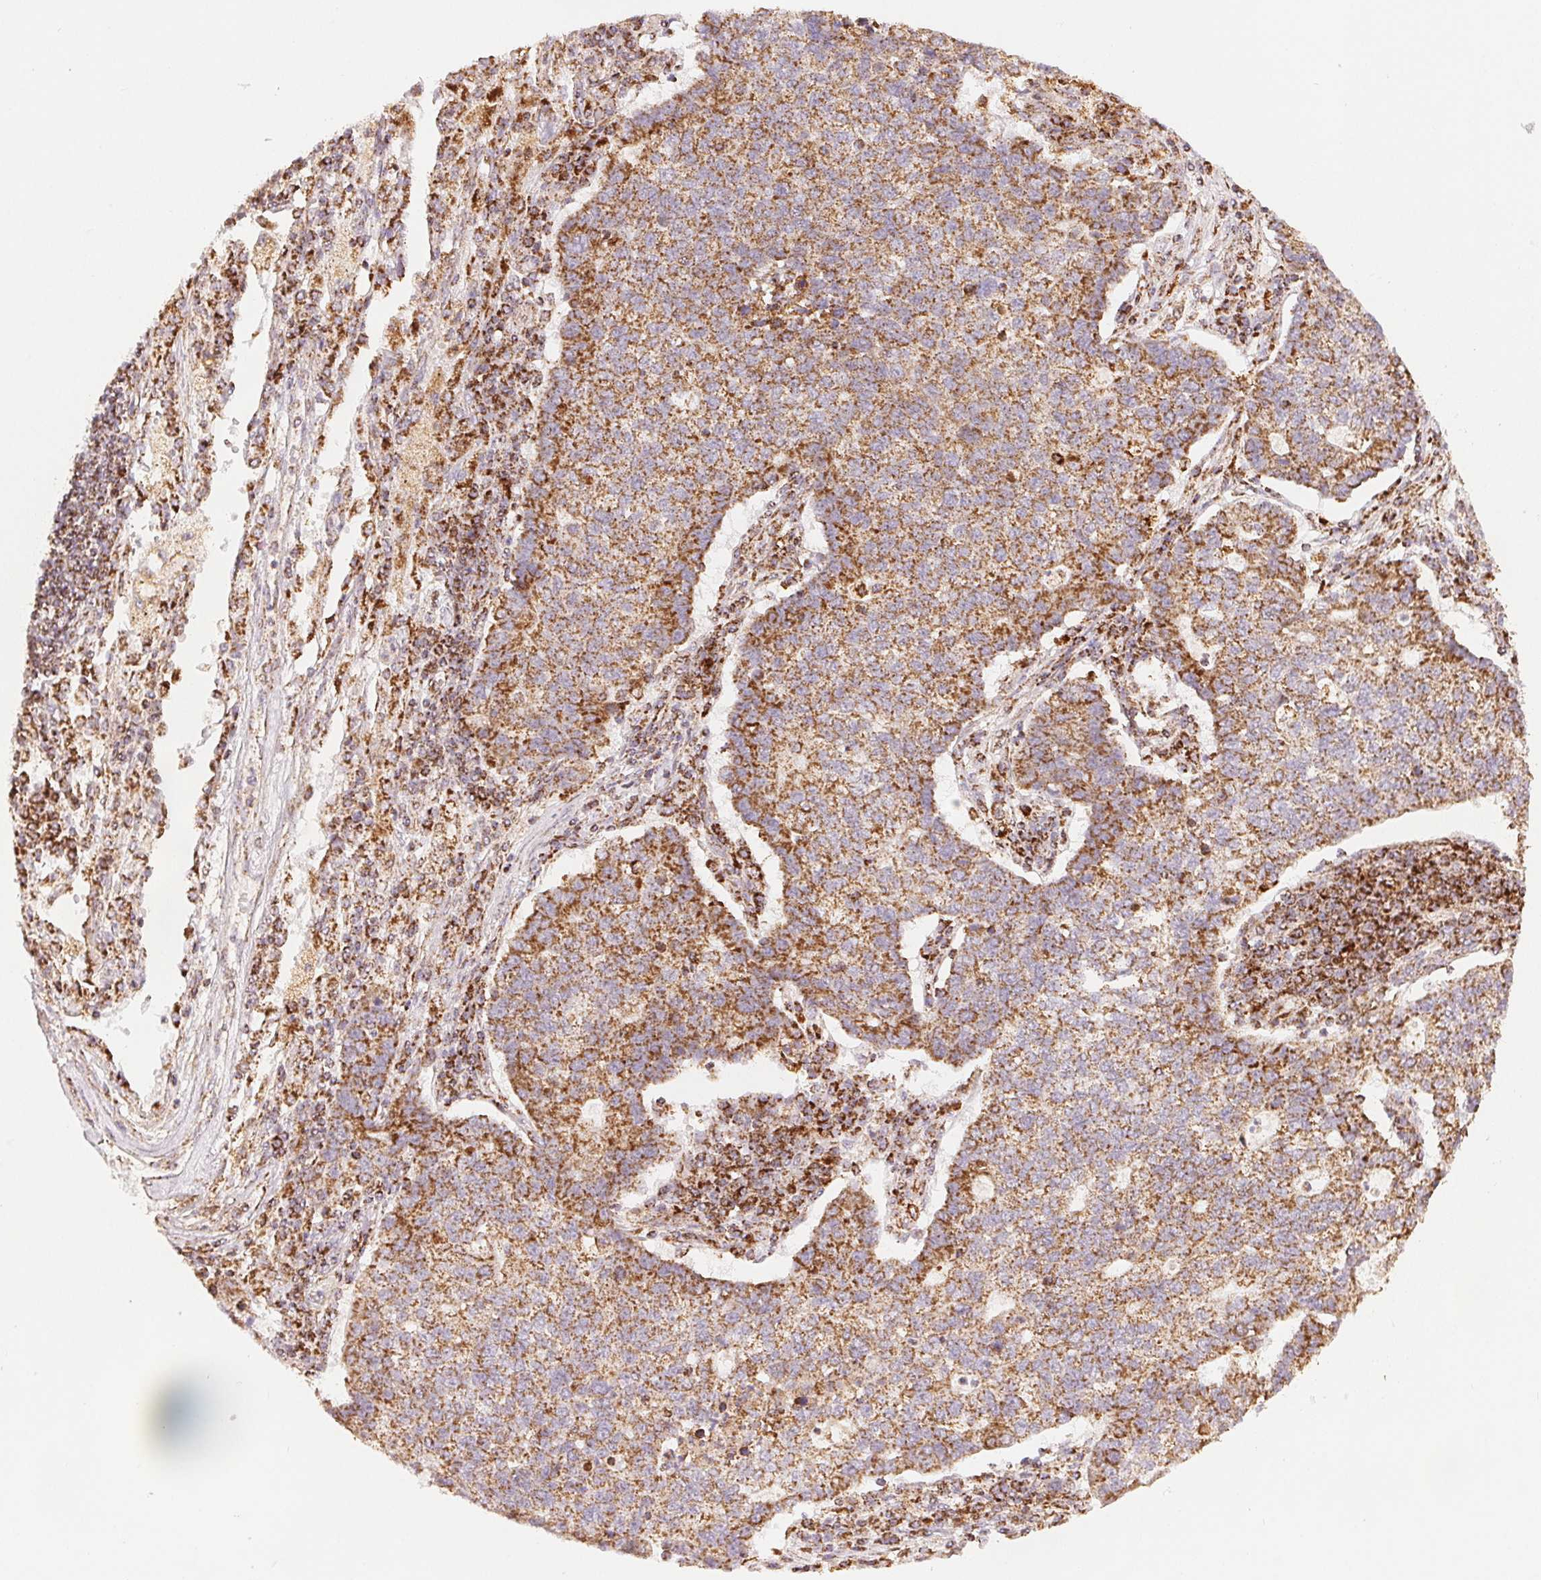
{"staining": {"intensity": "moderate", "quantity": ">75%", "location": "cytoplasmic/membranous"}, "tissue": "lung cancer", "cell_type": "Tumor cells", "image_type": "cancer", "snomed": [{"axis": "morphology", "description": "Adenocarcinoma, NOS"}, {"axis": "topography", "description": "Lung"}], "caption": "Immunohistochemical staining of lung adenocarcinoma shows moderate cytoplasmic/membranous protein expression in about >75% of tumor cells.", "gene": "SDHB", "patient": {"sex": "male", "age": 57}}